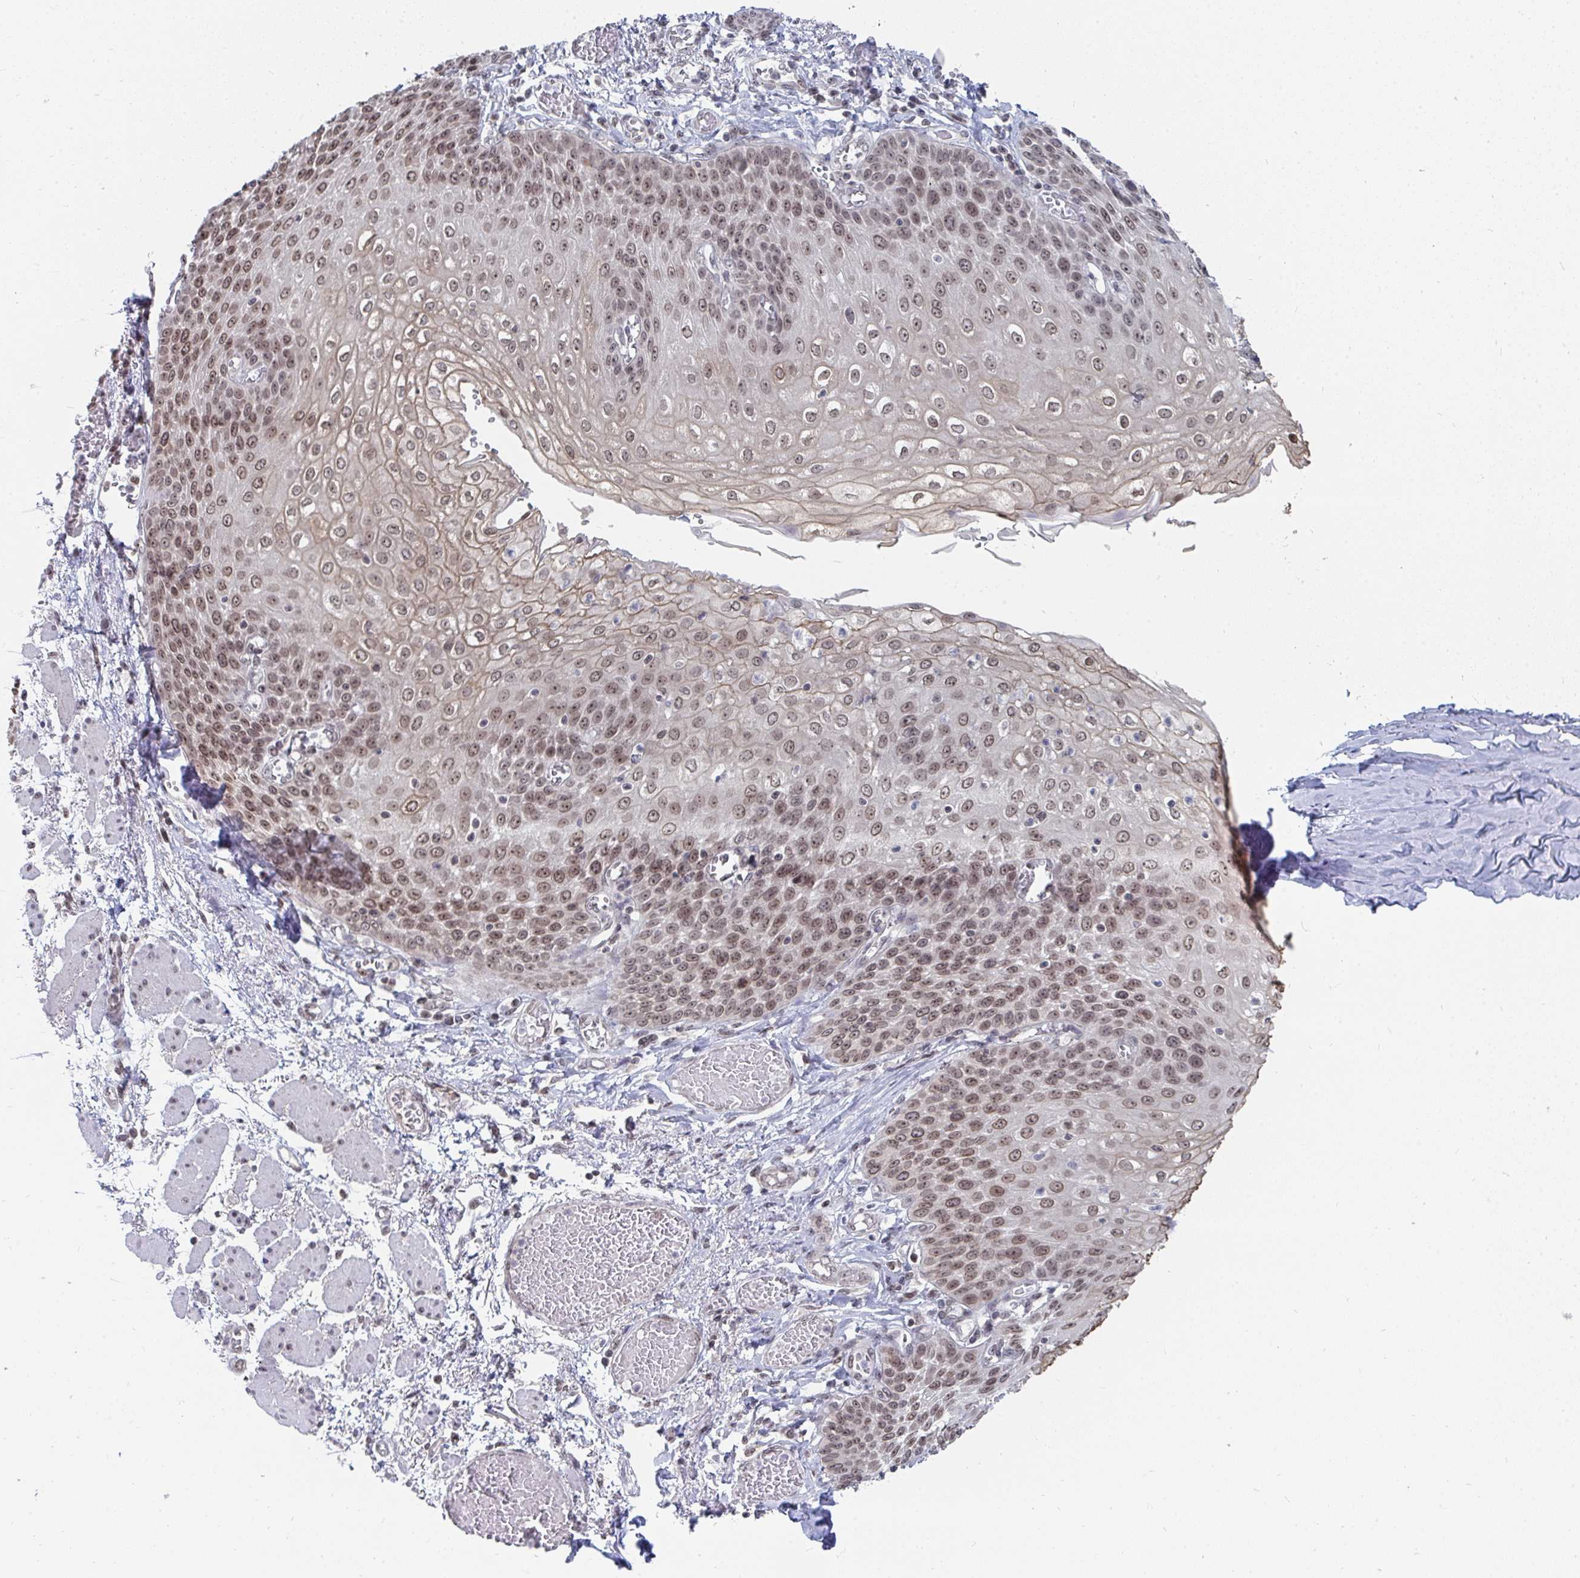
{"staining": {"intensity": "moderate", "quantity": ">75%", "location": "cytoplasmic/membranous,nuclear"}, "tissue": "esophagus", "cell_type": "Squamous epithelial cells", "image_type": "normal", "snomed": [{"axis": "morphology", "description": "Normal tissue, NOS"}, {"axis": "morphology", "description": "Adenocarcinoma, NOS"}, {"axis": "topography", "description": "Esophagus"}], "caption": "Immunohistochemistry histopathology image of benign human esophagus stained for a protein (brown), which reveals medium levels of moderate cytoplasmic/membranous,nuclear expression in approximately >75% of squamous epithelial cells.", "gene": "TRIP12", "patient": {"sex": "male", "age": 81}}